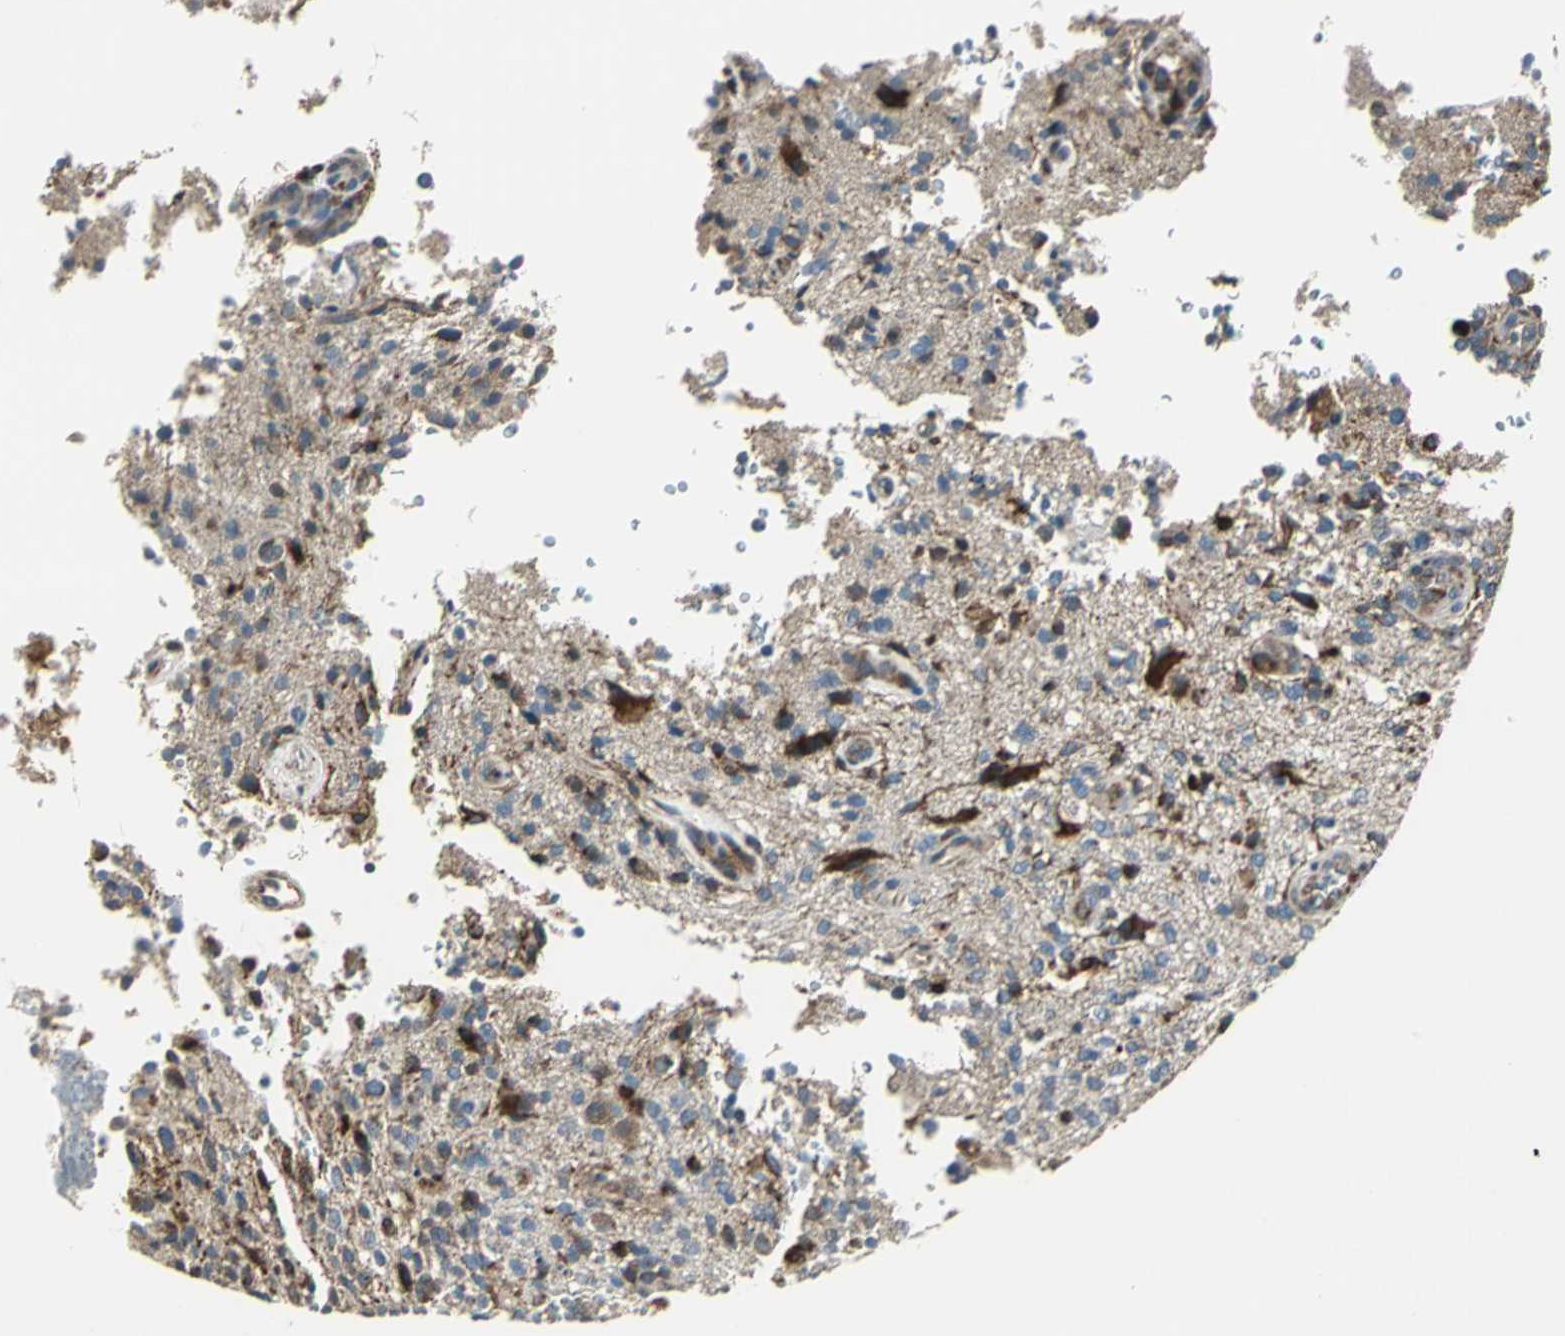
{"staining": {"intensity": "strong", "quantity": "25%-75%", "location": "cytoplasmic/membranous"}, "tissue": "glioma", "cell_type": "Tumor cells", "image_type": "cancer", "snomed": [{"axis": "morphology", "description": "Normal tissue, NOS"}, {"axis": "morphology", "description": "Glioma, malignant, High grade"}, {"axis": "topography", "description": "Cerebral cortex"}], "caption": "Immunohistochemical staining of malignant glioma (high-grade) exhibits high levels of strong cytoplasmic/membranous protein staining in about 25%-75% of tumor cells. (Brightfield microscopy of DAB IHC at high magnification).", "gene": "HTATIP2", "patient": {"sex": "male", "age": 75}}